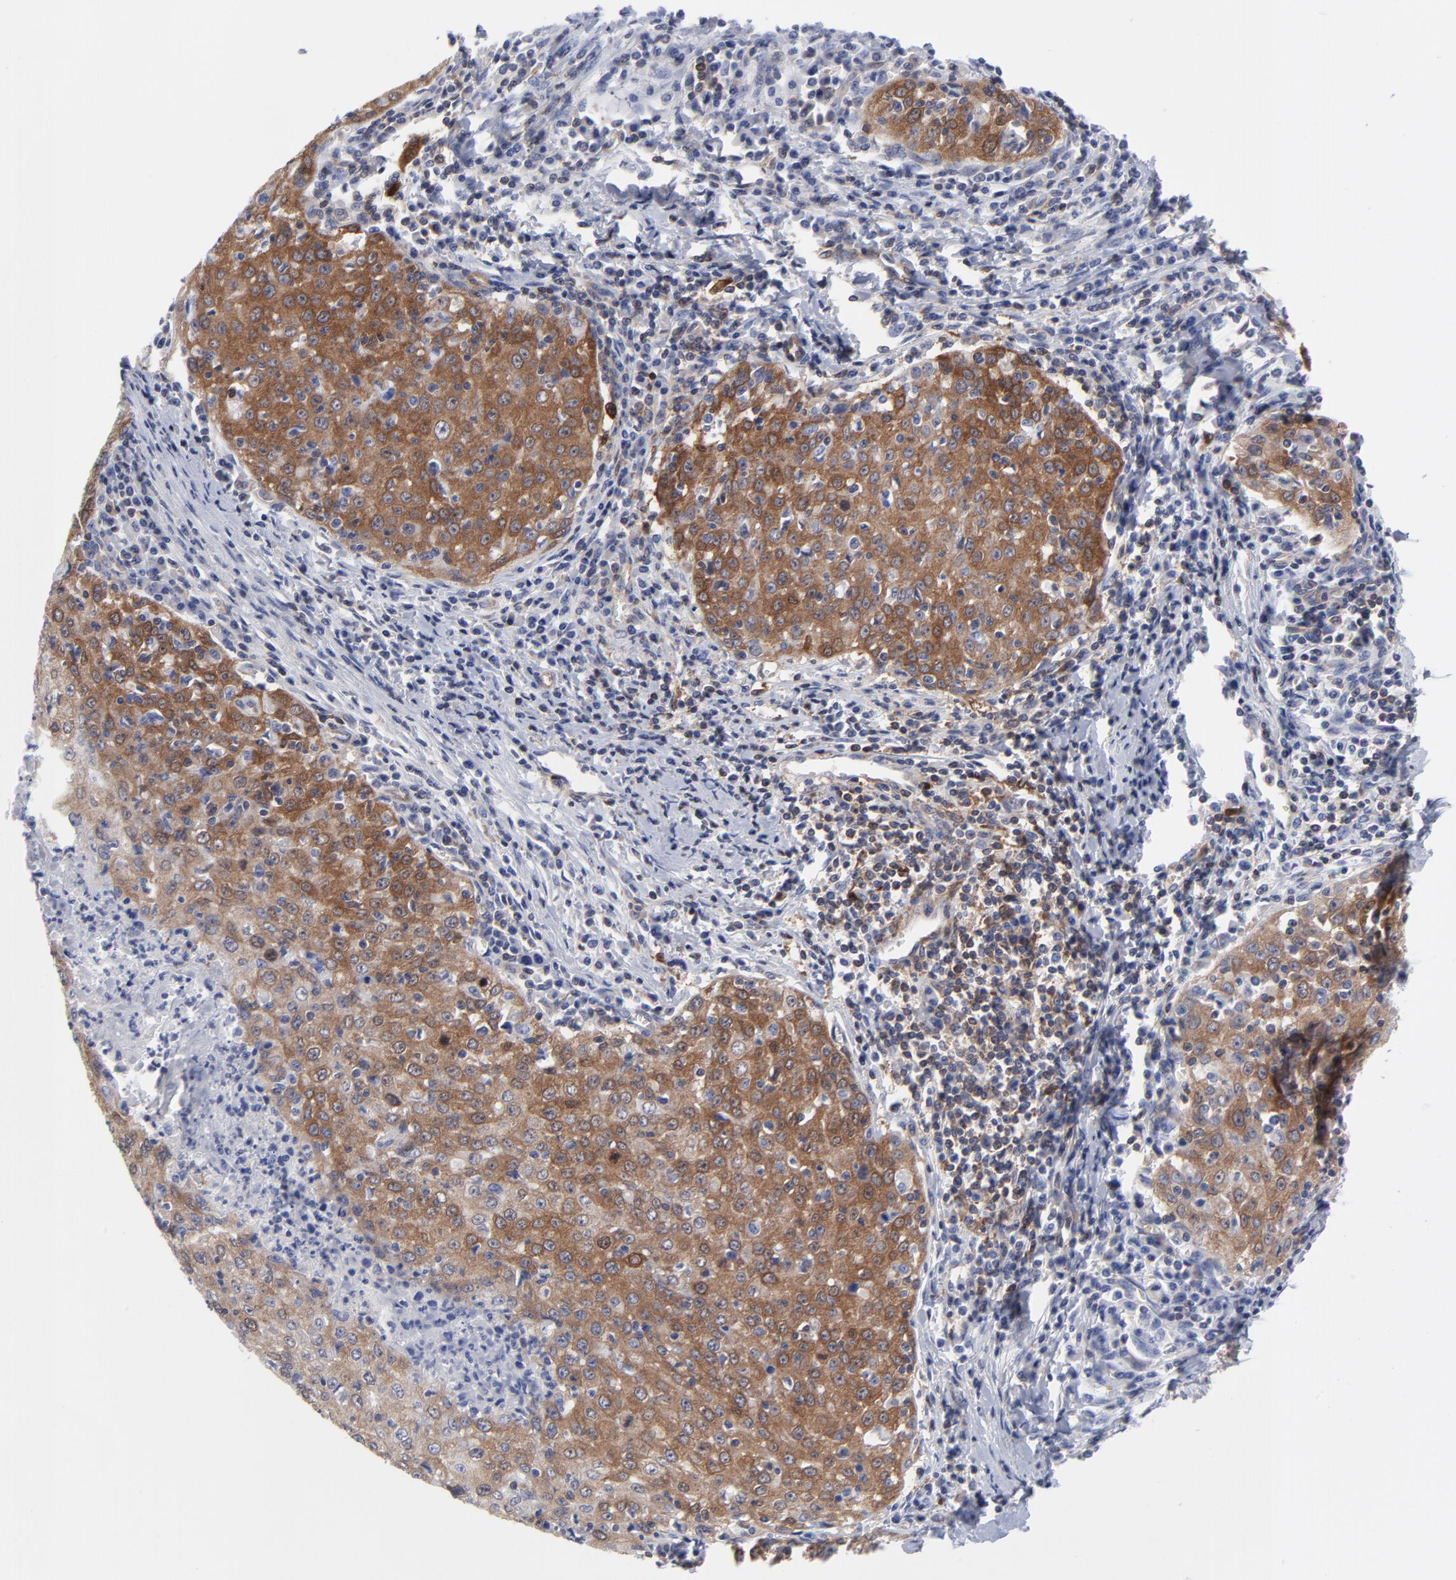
{"staining": {"intensity": "moderate", "quantity": ">75%", "location": "cytoplasmic/membranous"}, "tissue": "cervical cancer", "cell_type": "Tumor cells", "image_type": "cancer", "snomed": [{"axis": "morphology", "description": "Squamous cell carcinoma, NOS"}, {"axis": "topography", "description": "Cervix"}], "caption": "DAB immunohistochemical staining of human cervical cancer (squamous cell carcinoma) demonstrates moderate cytoplasmic/membranous protein positivity in about >75% of tumor cells. (Stains: DAB in brown, nuclei in blue, Microscopy: brightfield microscopy at high magnification).", "gene": "NFKBIA", "patient": {"sex": "female", "age": 27}}